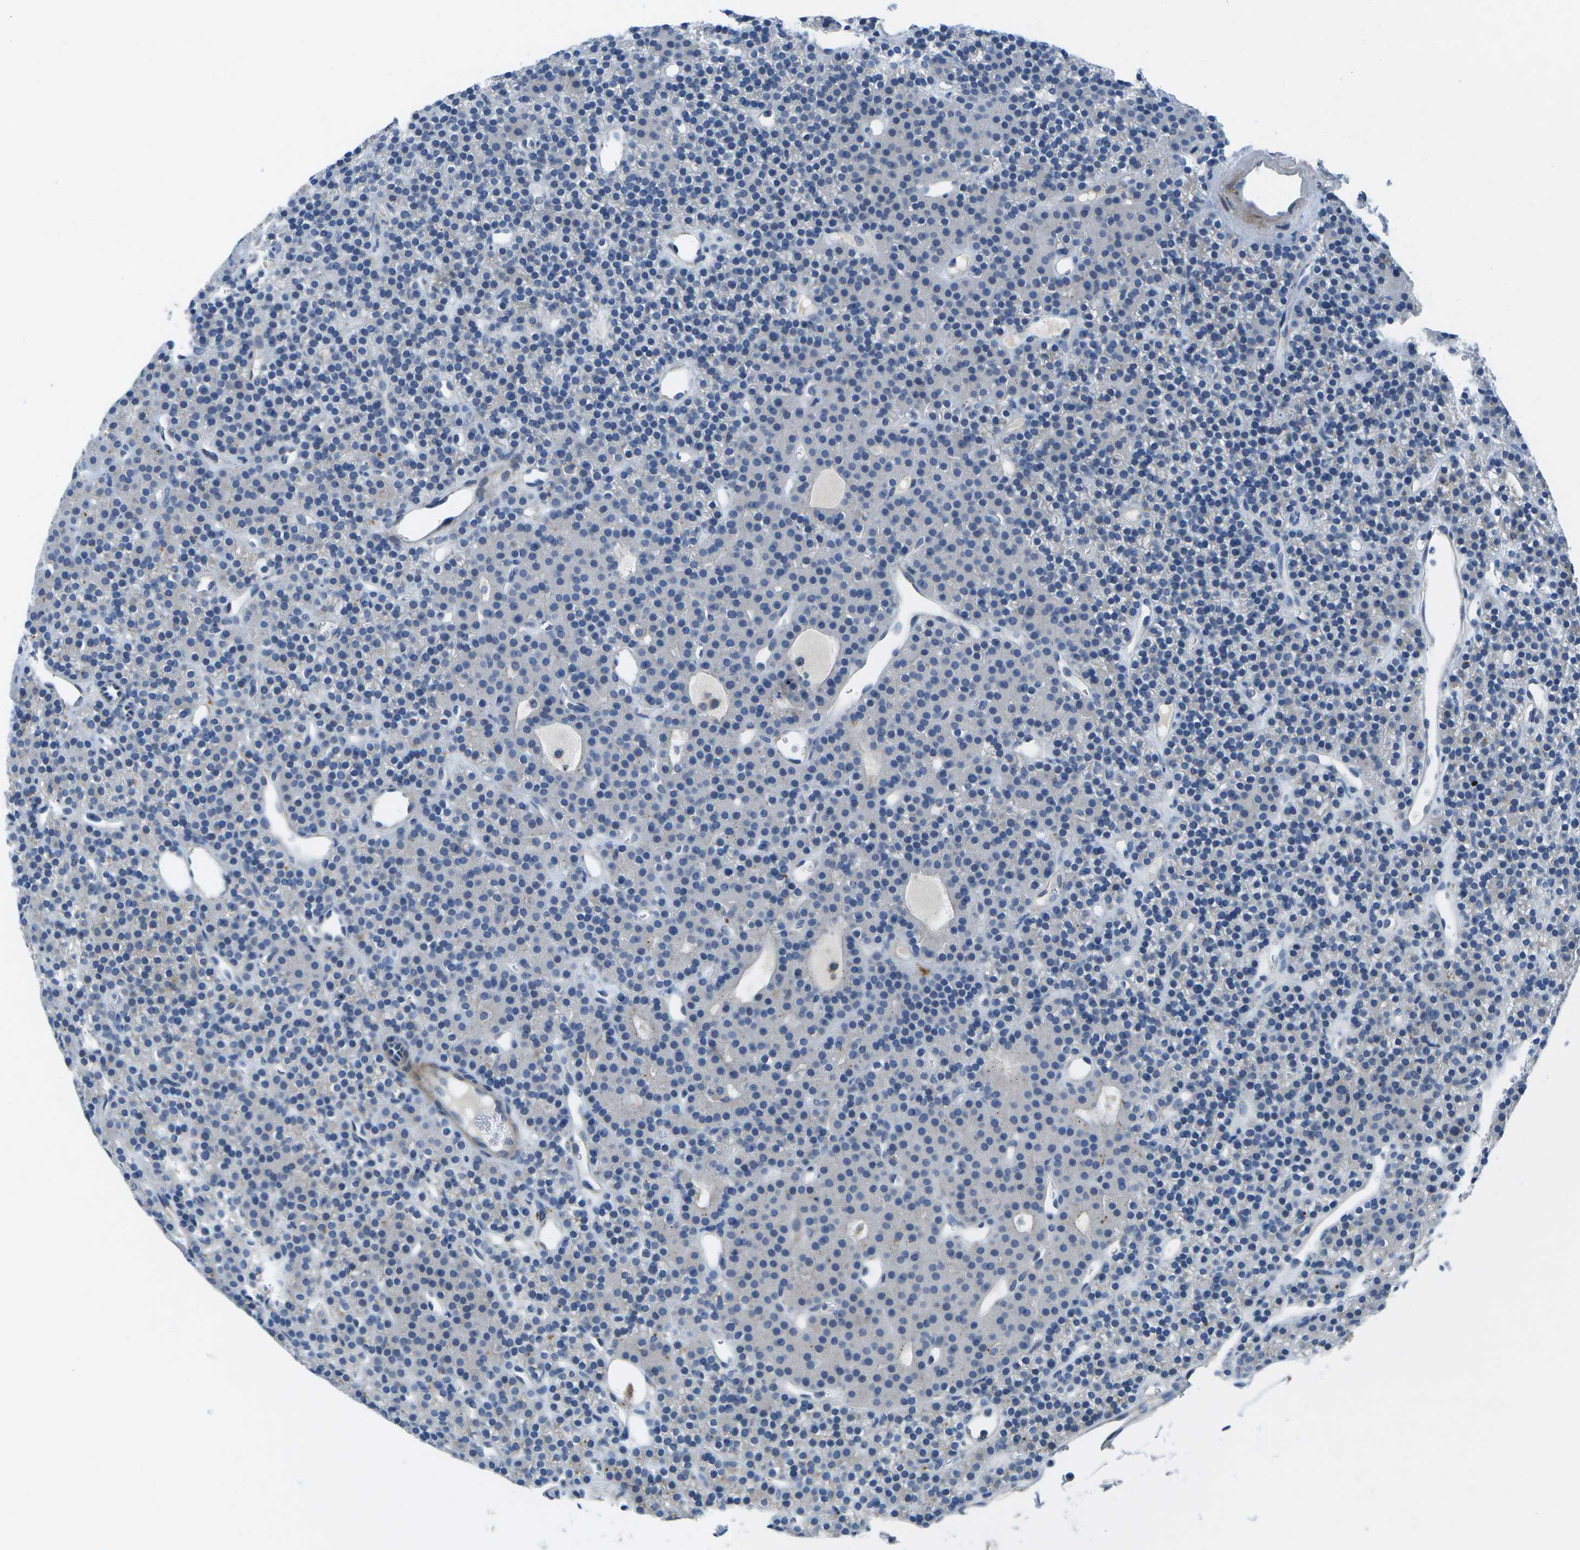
{"staining": {"intensity": "weak", "quantity": "<25%", "location": "cytoplasmic/membranous"}, "tissue": "parathyroid gland", "cell_type": "Glandular cells", "image_type": "normal", "snomed": [{"axis": "morphology", "description": "Normal tissue, NOS"}, {"axis": "morphology", "description": "Hyperplasia, NOS"}, {"axis": "topography", "description": "Parathyroid gland"}], "caption": "Immunohistochemistry (IHC) micrograph of unremarkable human parathyroid gland stained for a protein (brown), which exhibits no expression in glandular cells.", "gene": "DCT", "patient": {"sex": "male", "age": 44}}